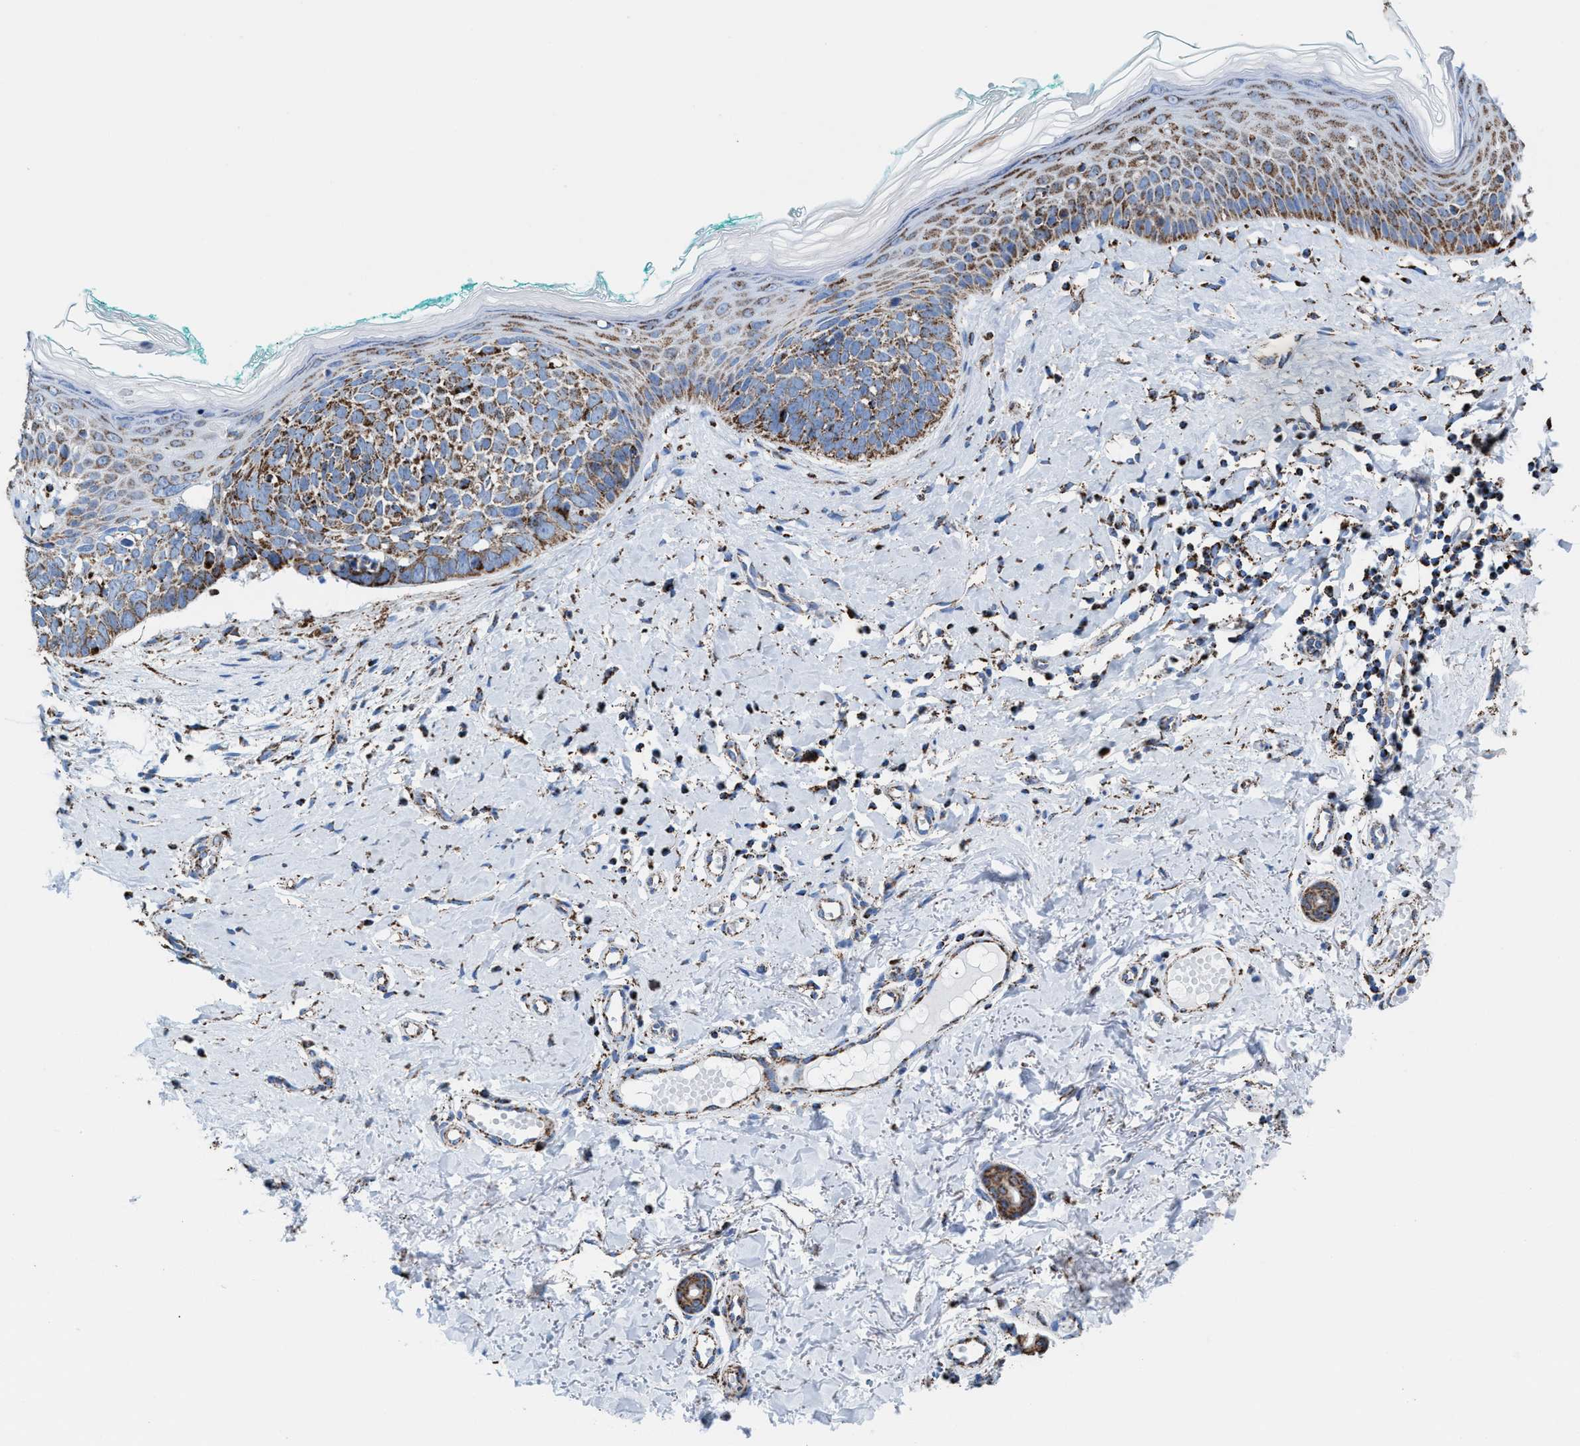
{"staining": {"intensity": "moderate", "quantity": ">75%", "location": "cytoplasmic/membranous"}, "tissue": "skin cancer", "cell_type": "Tumor cells", "image_type": "cancer", "snomed": [{"axis": "morphology", "description": "Basal cell carcinoma"}, {"axis": "topography", "description": "Skin"}], "caption": "DAB immunohistochemical staining of skin cancer exhibits moderate cytoplasmic/membranous protein staining in about >75% of tumor cells.", "gene": "ECHS1", "patient": {"sex": "male", "age": 48}}